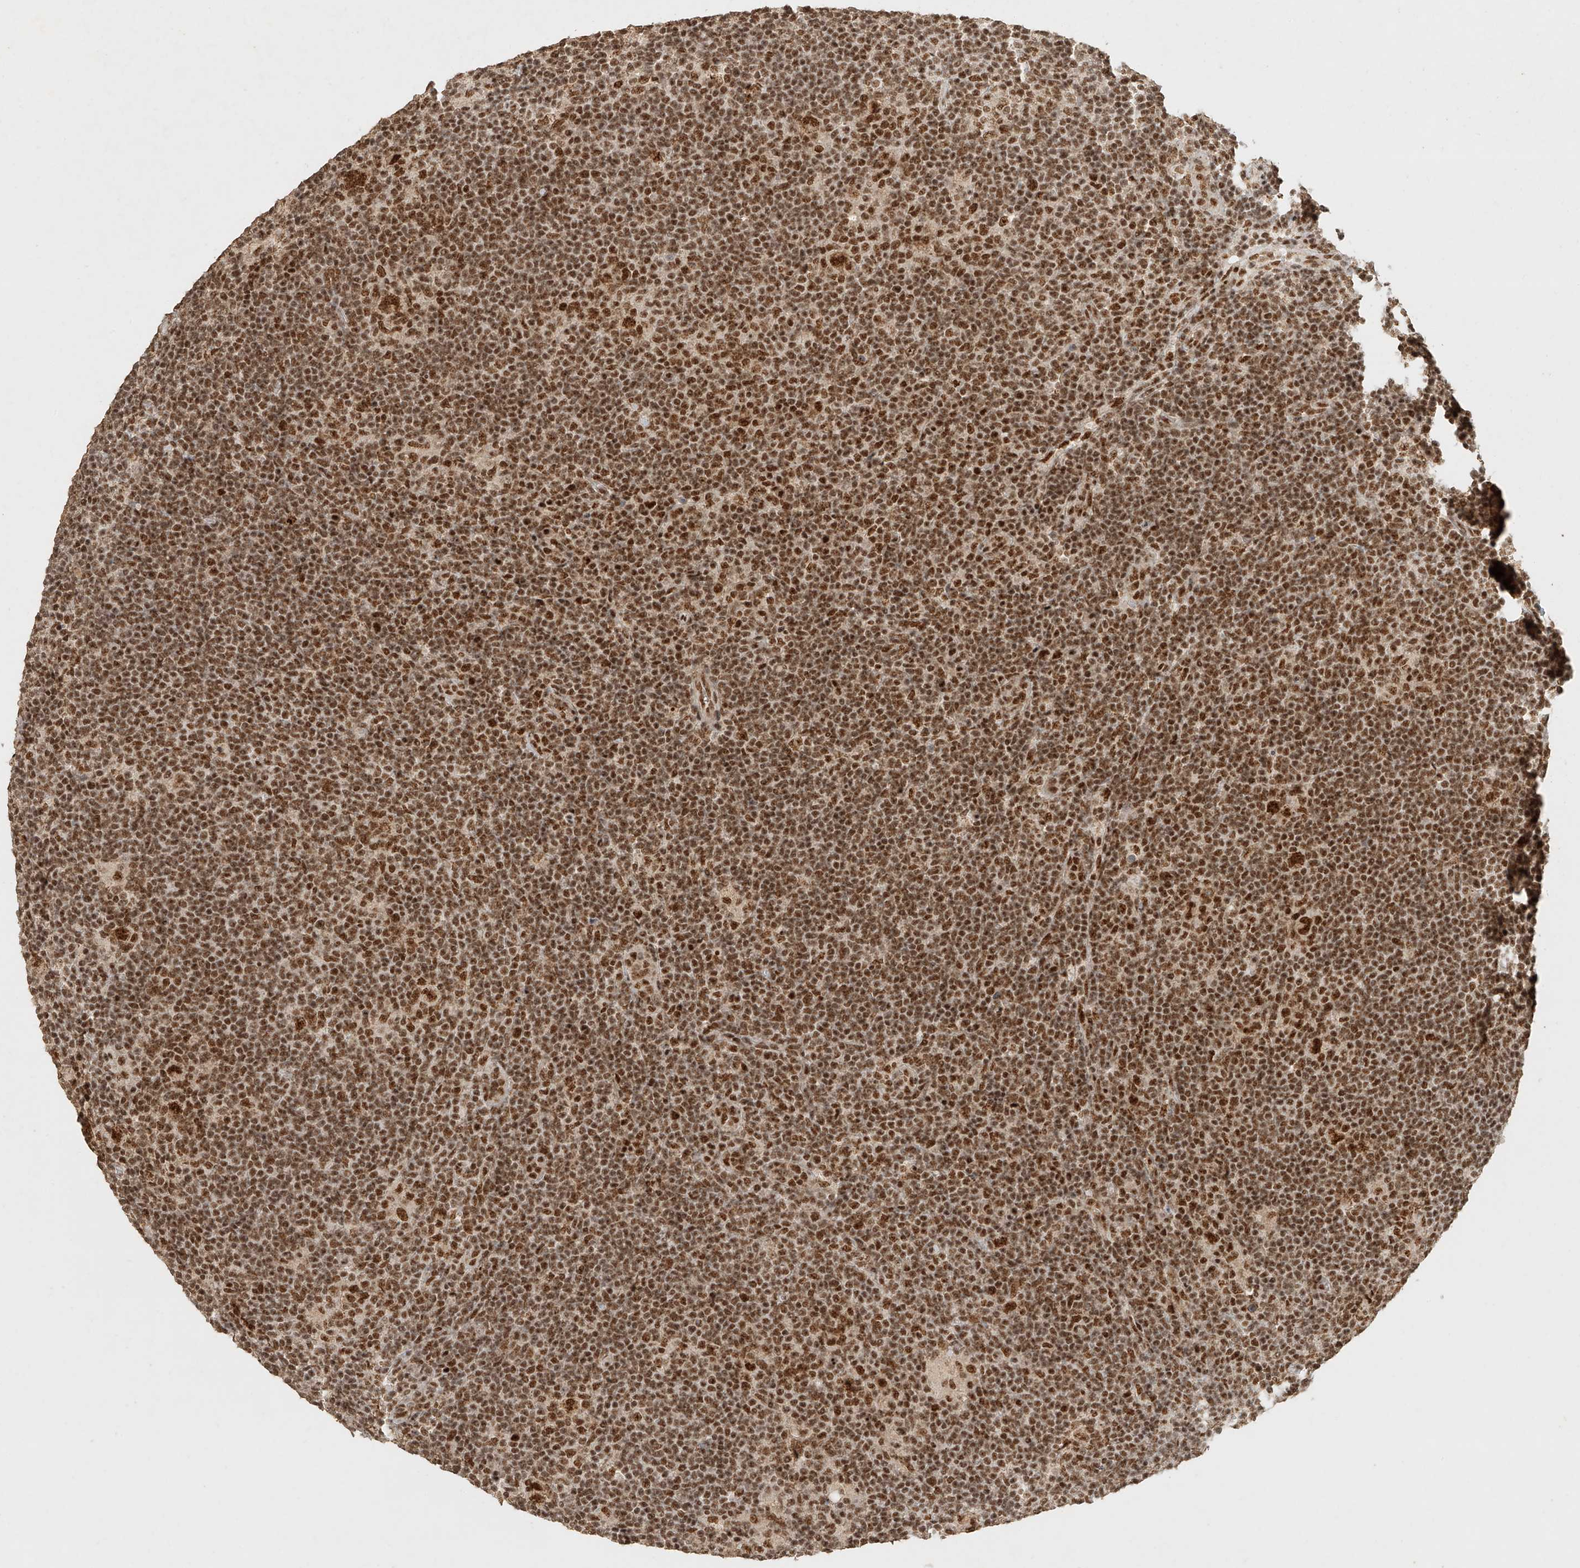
{"staining": {"intensity": "strong", "quantity": ">75%", "location": "nuclear"}, "tissue": "lymphoma", "cell_type": "Tumor cells", "image_type": "cancer", "snomed": [{"axis": "morphology", "description": "Hodgkin's disease, NOS"}, {"axis": "topography", "description": "Lymph node"}], "caption": "Immunohistochemistry (IHC) micrograph of human lymphoma stained for a protein (brown), which shows high levels of strong nuclear staining in approximately >75% of tumor cells.", "gene": "CXorf58", "patient": {"sex": "female", "age": 57}}